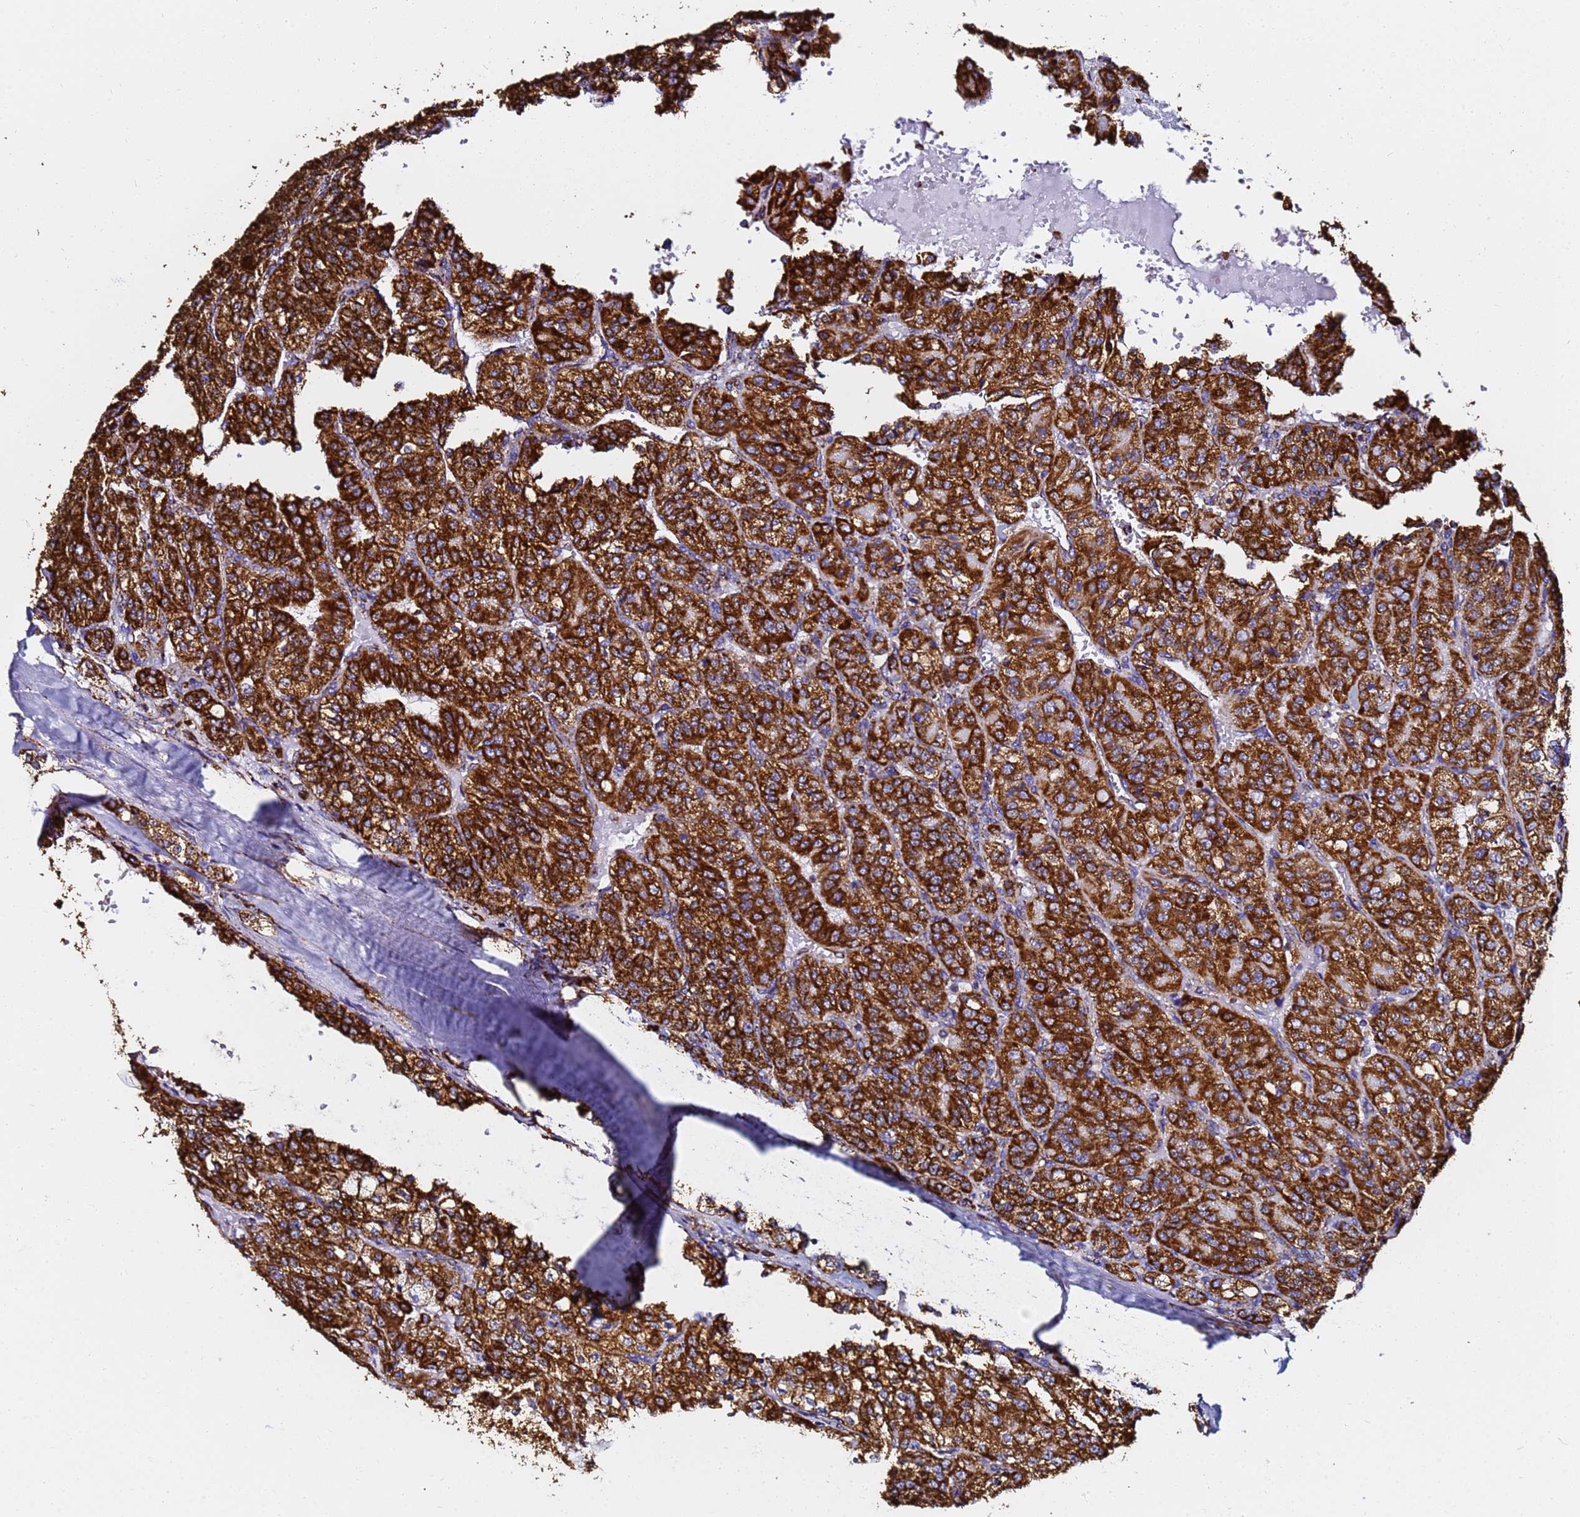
{"staining": {"intensity": "strong", "quantity": ">75%", "location": "cytoplasmic/membranous"}, "tissue": "renal cancer", "cell_type": "Tumor cells", "image_type": "cancer", "snomed": [{"axis": "morphology", "description": "Adenocarcinoma, NOS"}, {"axis": "topography", "description": "Kidney"}], "caption": "IHC photomicrograph of neoplastic tissue: human renal cancer (adenocarcinoma) stained using IHC exhibits high levels of strong protein expression localized specifically in the cytoplasmic/membranous of tumor cells, appearing as a cytoplasmic/membranous brown color.", "gene": "PHB2", "patient": {"sex": "female", "age": 63}}